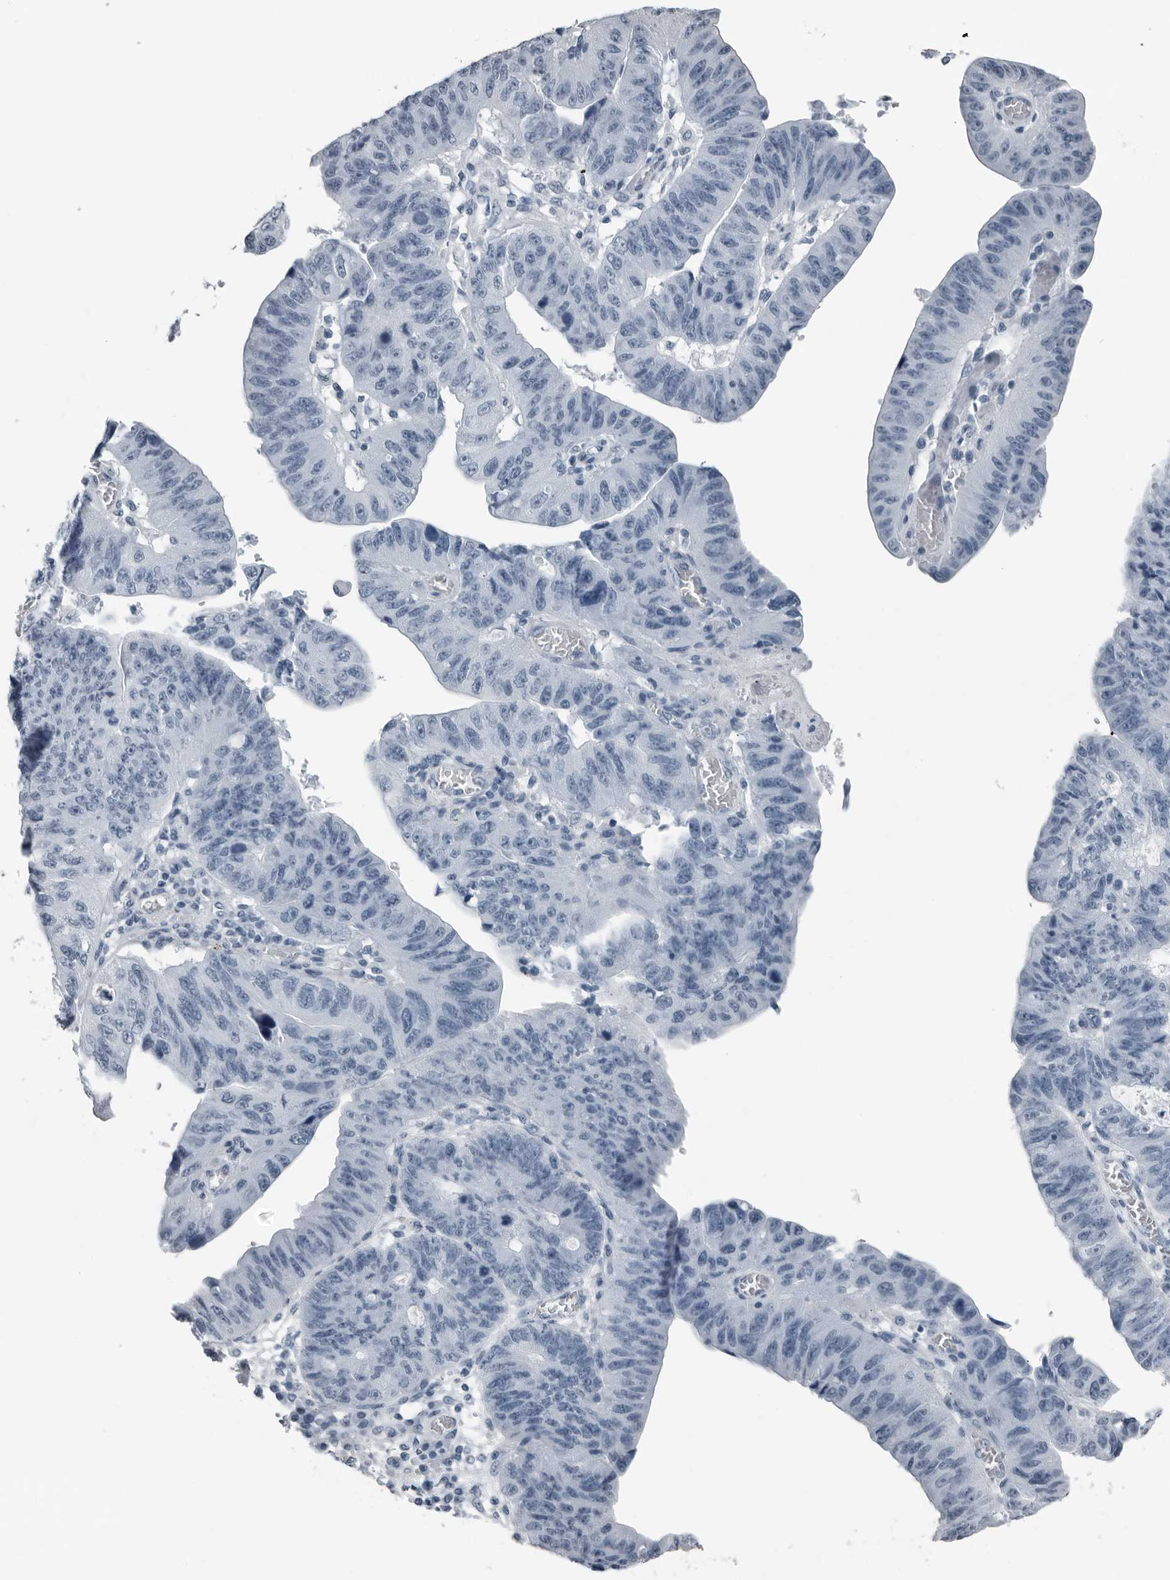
{"staining": {"intensity": "negative", "quantity": "none", "location": "none"}, "tissue": "stomach cancer", "cell_type": "Tumor cells", "image_type": "cancer", "snomed": [{"axis": "morphology", "description": "Adenocarcinoma, NOS"}, {"axis": "topography", "description": "Stomach"}], "caption": "Tumor cells are negative for brown protein staining in stomach adenocarcinoma. (Brightfield microscopy of DAB (3,3'-diaminobenzidine) immunohistochemistry (IHC) at high magnification).", "gene": "PRSS1", "patient": {"sex": "male", "age": 59}}